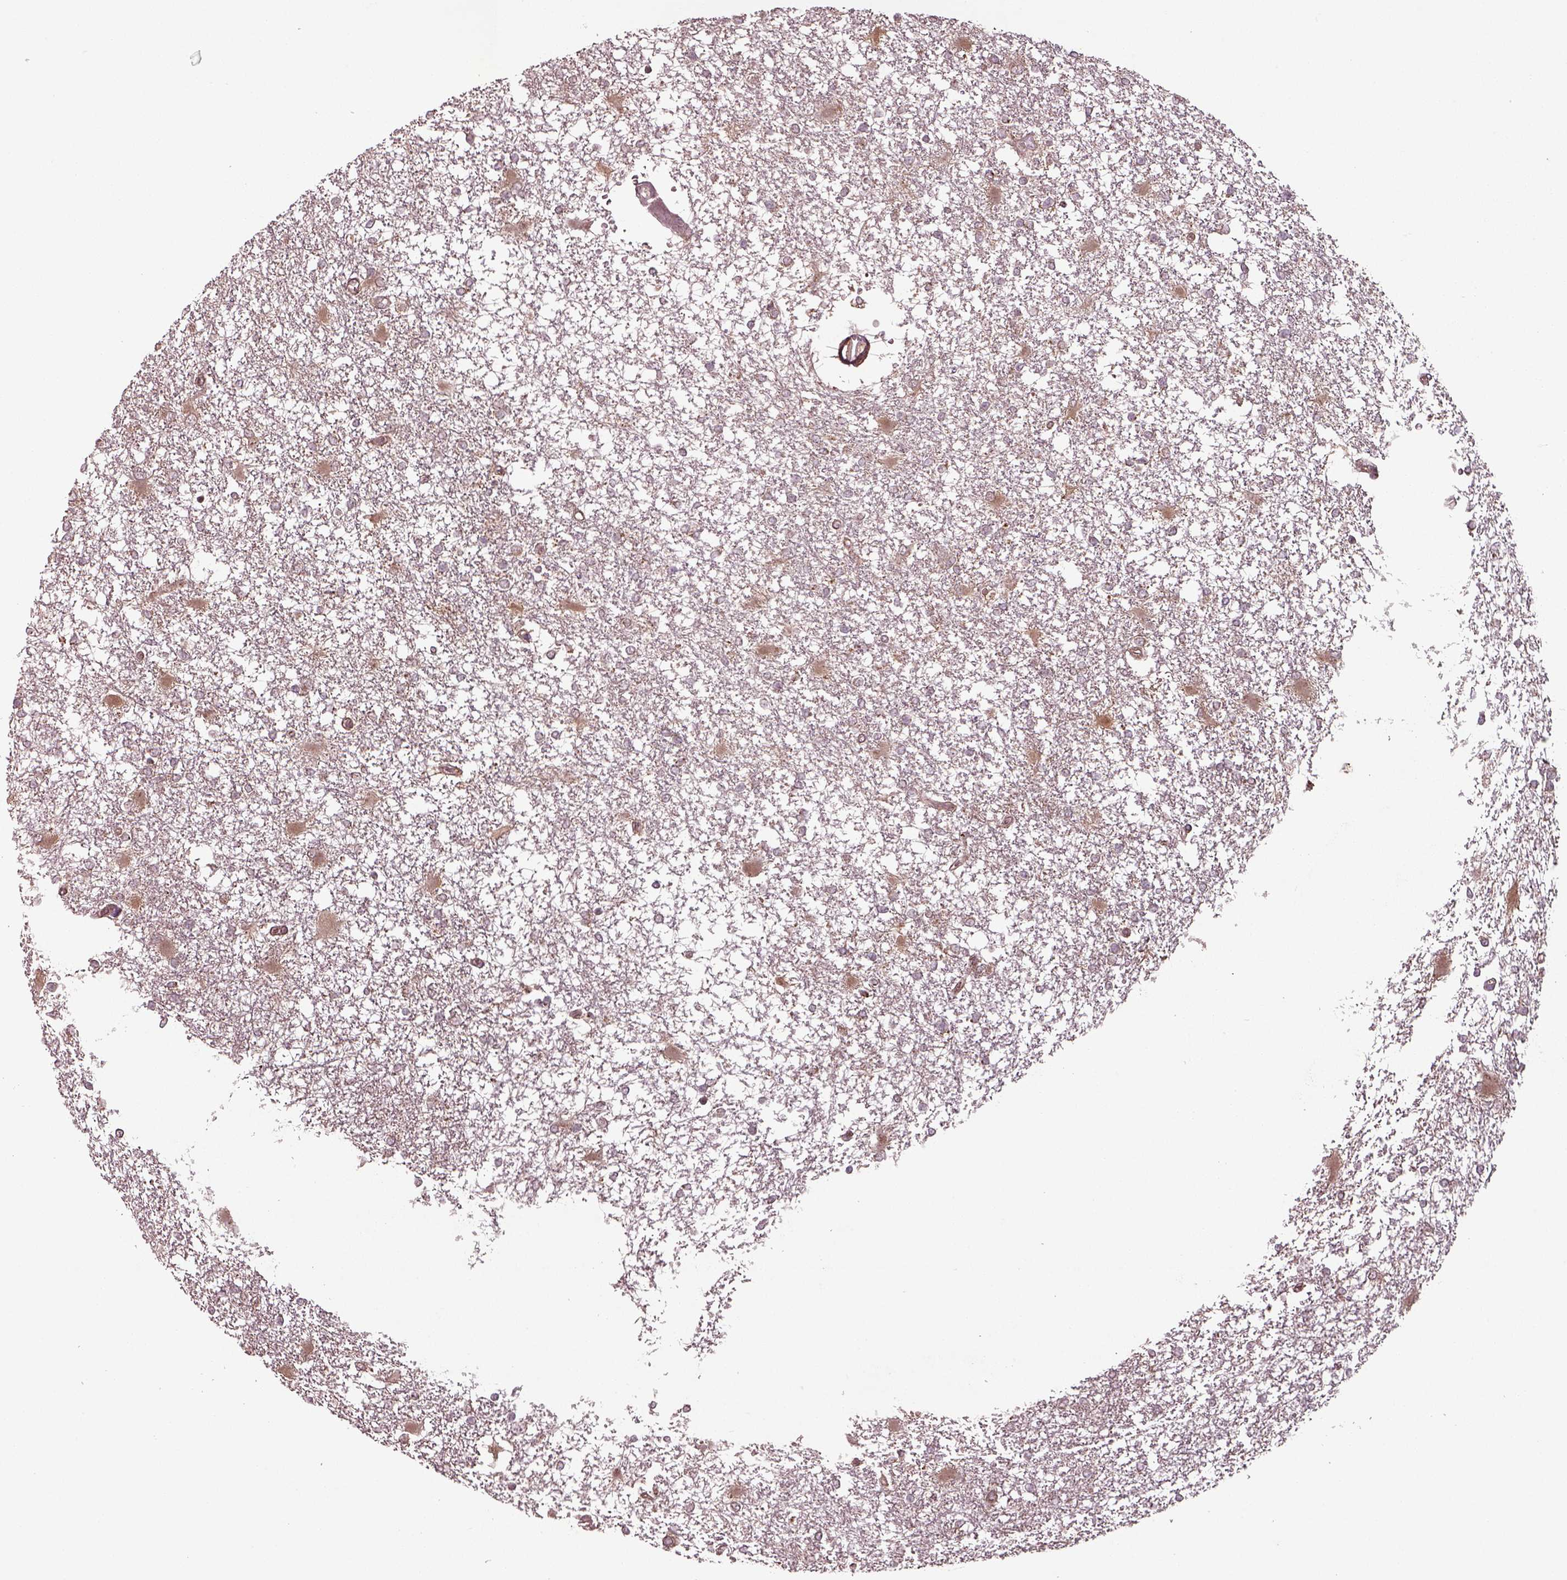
{"staining": {"intensity": "negative", "quantity": "none", "location": "none"}, "tissue": "glioma", "cell_type": "Tumor cells", "image_type": "cancer", "snomed": [{"axis": "morphology", "description": "Glioma, malignant, High grade"}, {"axis": "topography", "description": "Cerebral cortex"}], "caption": "There is no significant staining in tumor cells of glioma.", "gene": "CHMP3", "patient": {"sex": "male", "age": 79}}